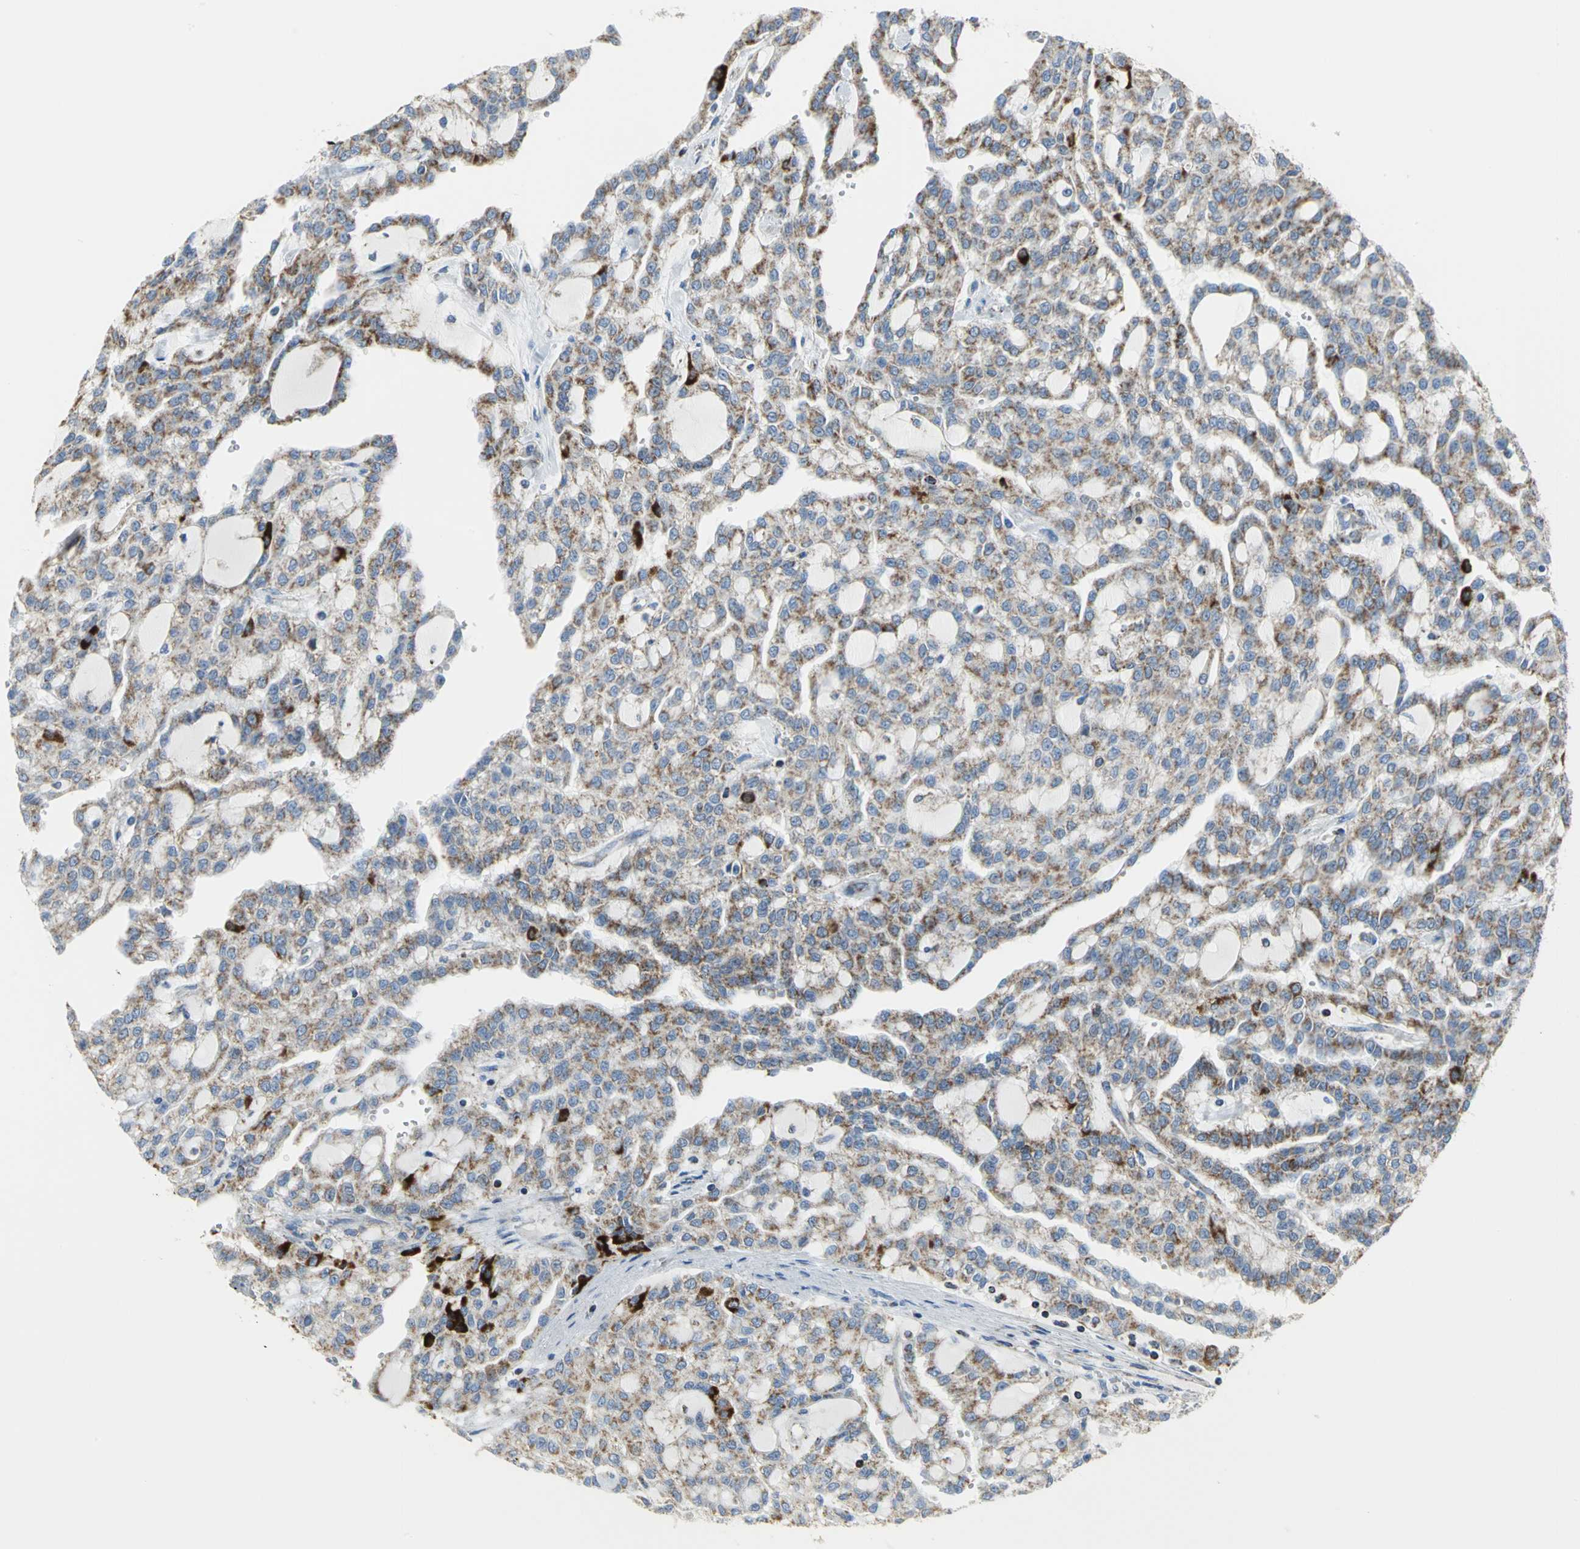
{"staining": {"intensity": "moderate", "quantity": "25%-75%", "location": "cytoplasmic/membranous"}, "tissue": "renal cancer", "cell_type": "Tumor cells", "image_type": "cancer", "snomed": [{"axis": "morphology", "description": "Adenocarcinoma, NOS"}, {"axis": "topography", "description": "Kidney"}], "caption": "Renal adenocarcinoma stained with DAB immunohistochemistry displays medium levels of moderate cytoplasmic/membranous staining in approximately 25%-75% of tumor cells.", "gene": "NTRK1", "patient": {"sex": "male", "age": 63}}